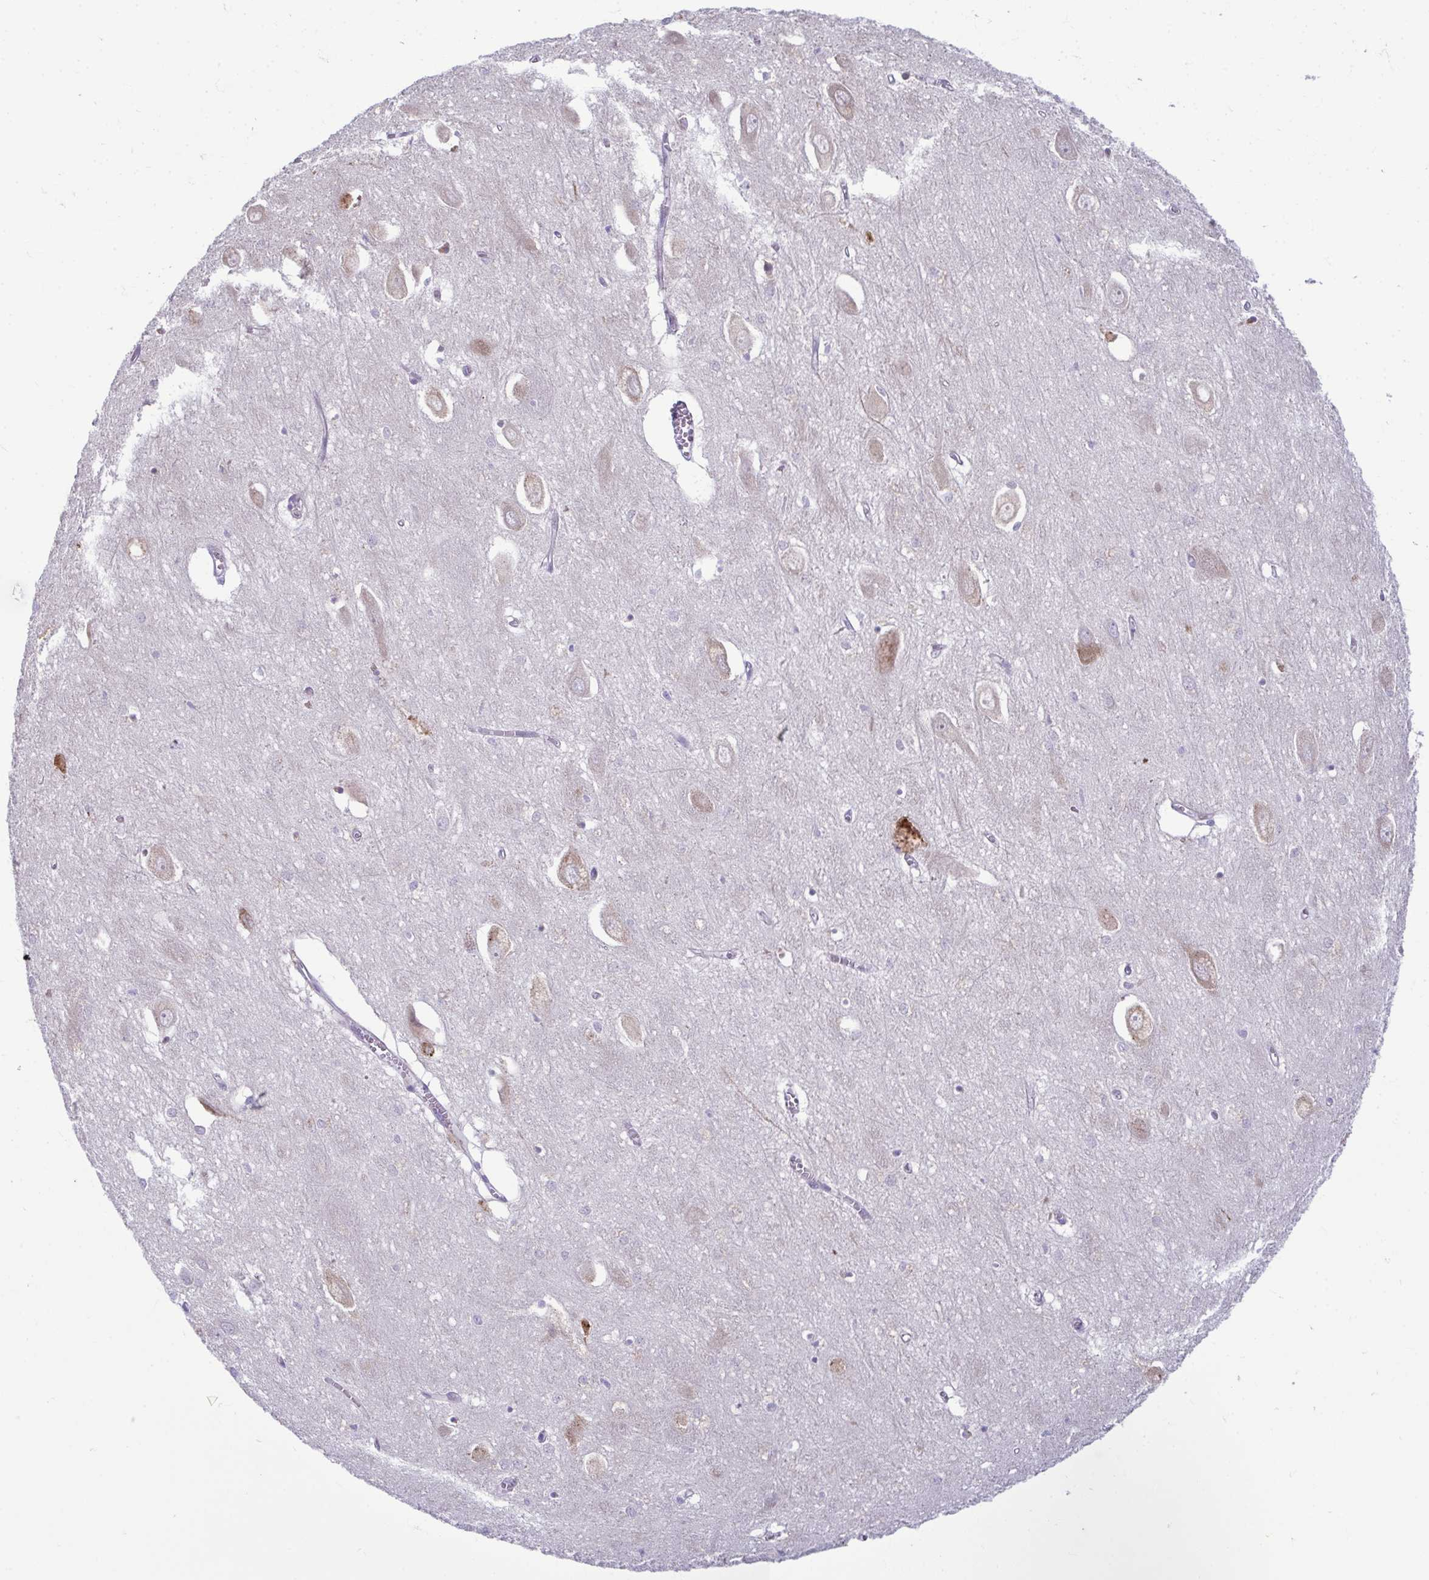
{"staining": {"intensity": "negative", "quantity": "none", "location": "none"}, "tissue": "hippocampus", "cell_type": "Glial cells", "image_type": "normal", "snomed": [{"axis": "morphology", "description": "Normal tissue, NOS"}, {"axis": "topography", "description": "Hippocampus"}], "caption": "Immunohistochemistry (IHC) micrograph of benign hippocampus: hippocampus stained with DAB exhibits no significant protein expression in glial cells. The staining was performed using DAB to visualize the protein expression in brown, while the nuclei were stained in blue with hematoxylin (Magnification: 20x).", "gene": "SERPINI1", "patient": {"sex": "female", "age": 64}}